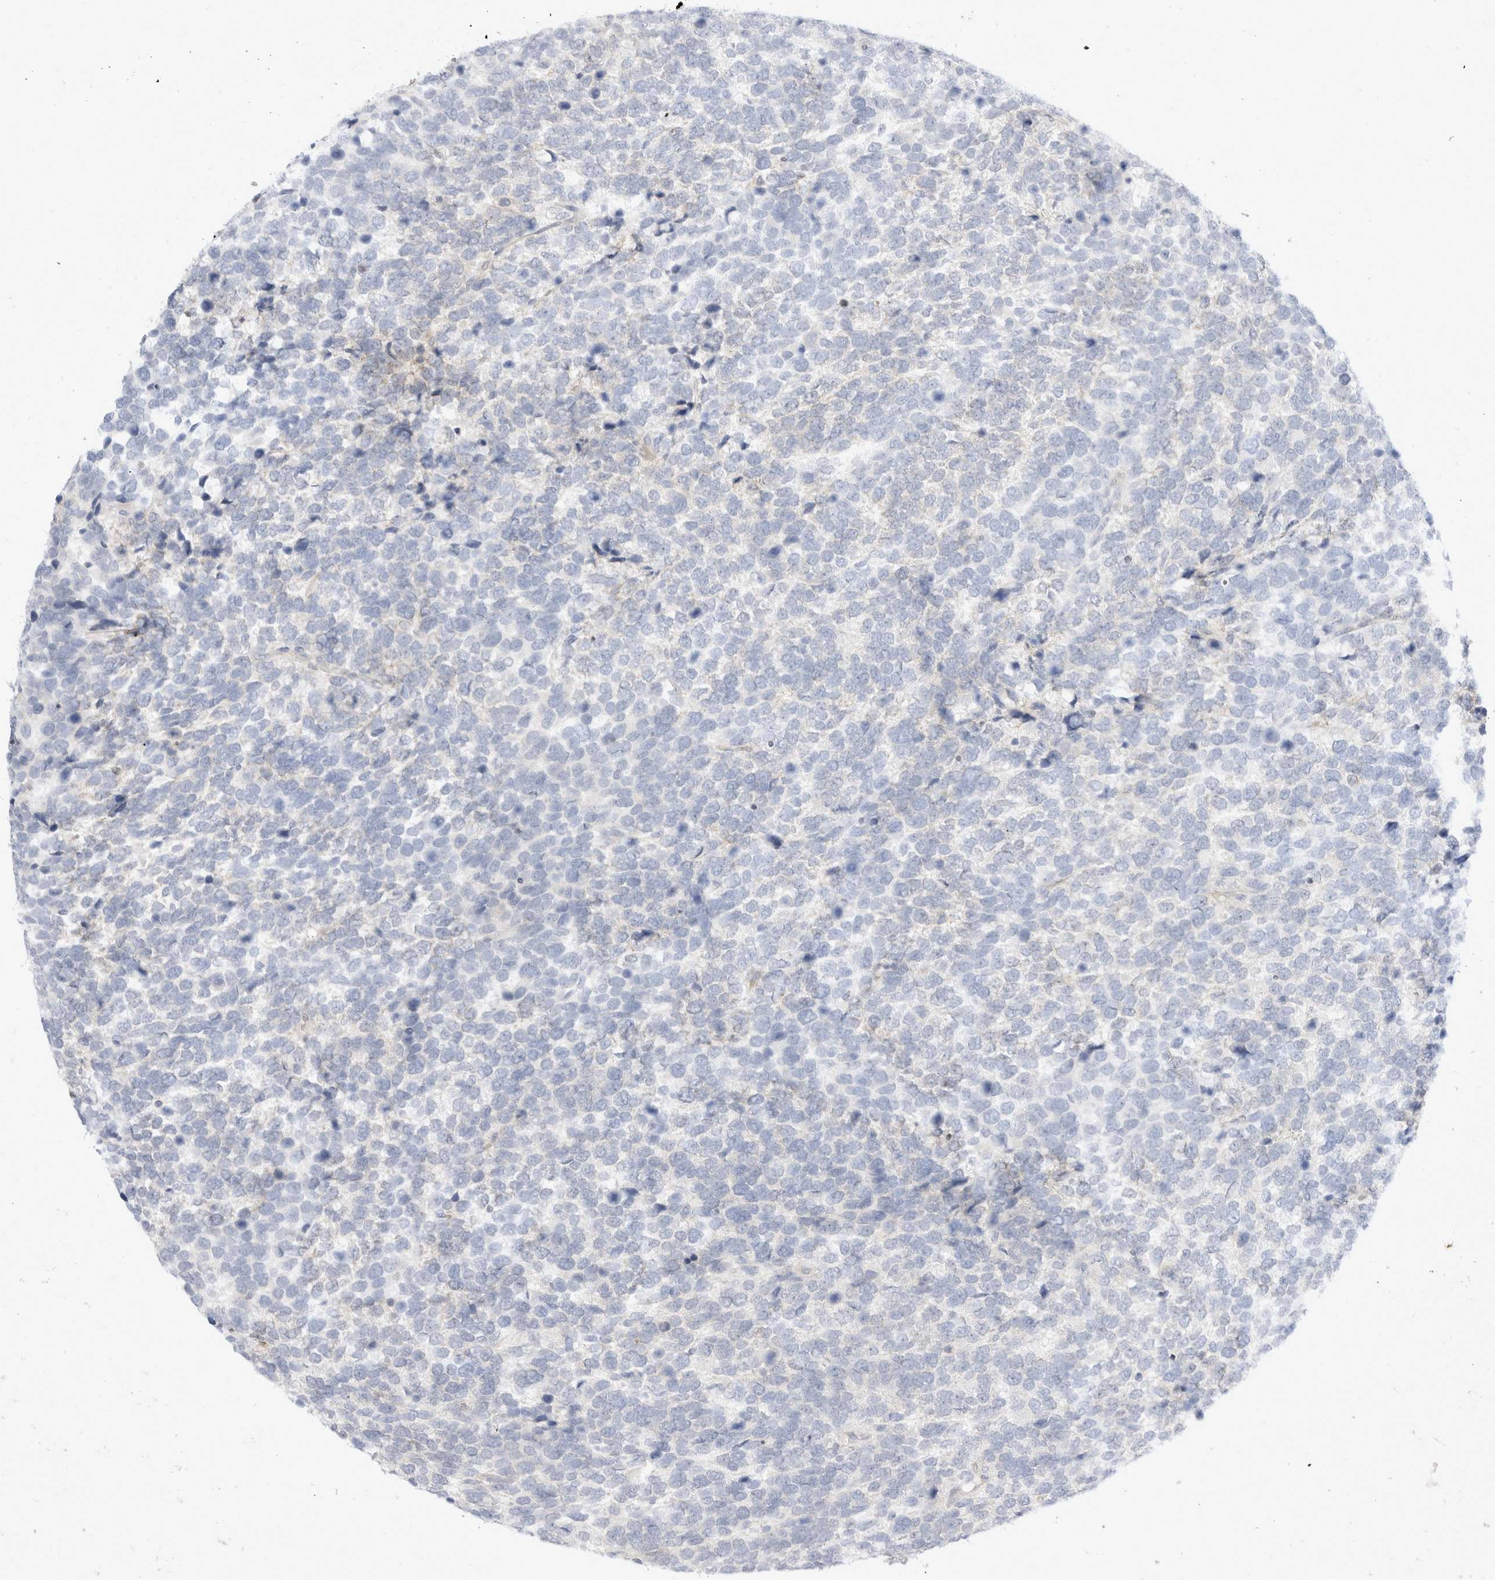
{"staining": {"intensity": "negative", "quantity": "none", "location": "none"}, "tissue": "urothelial cancer", "cell_type": "Tumor cells", "image_type": "cancer", "snomed": [{"axis": "morphology", "description": "Urothelial carcinoma, High grade"}, {"axis": "topography", "description": "Urinary bladder"}], "caption": "DAB immunohistochemical staining of human urothelial cancer demonstrates no significant positivity in tumor cells.", "gene": "TOM1L2", "patient": {"sex": "female", "age": 82}}